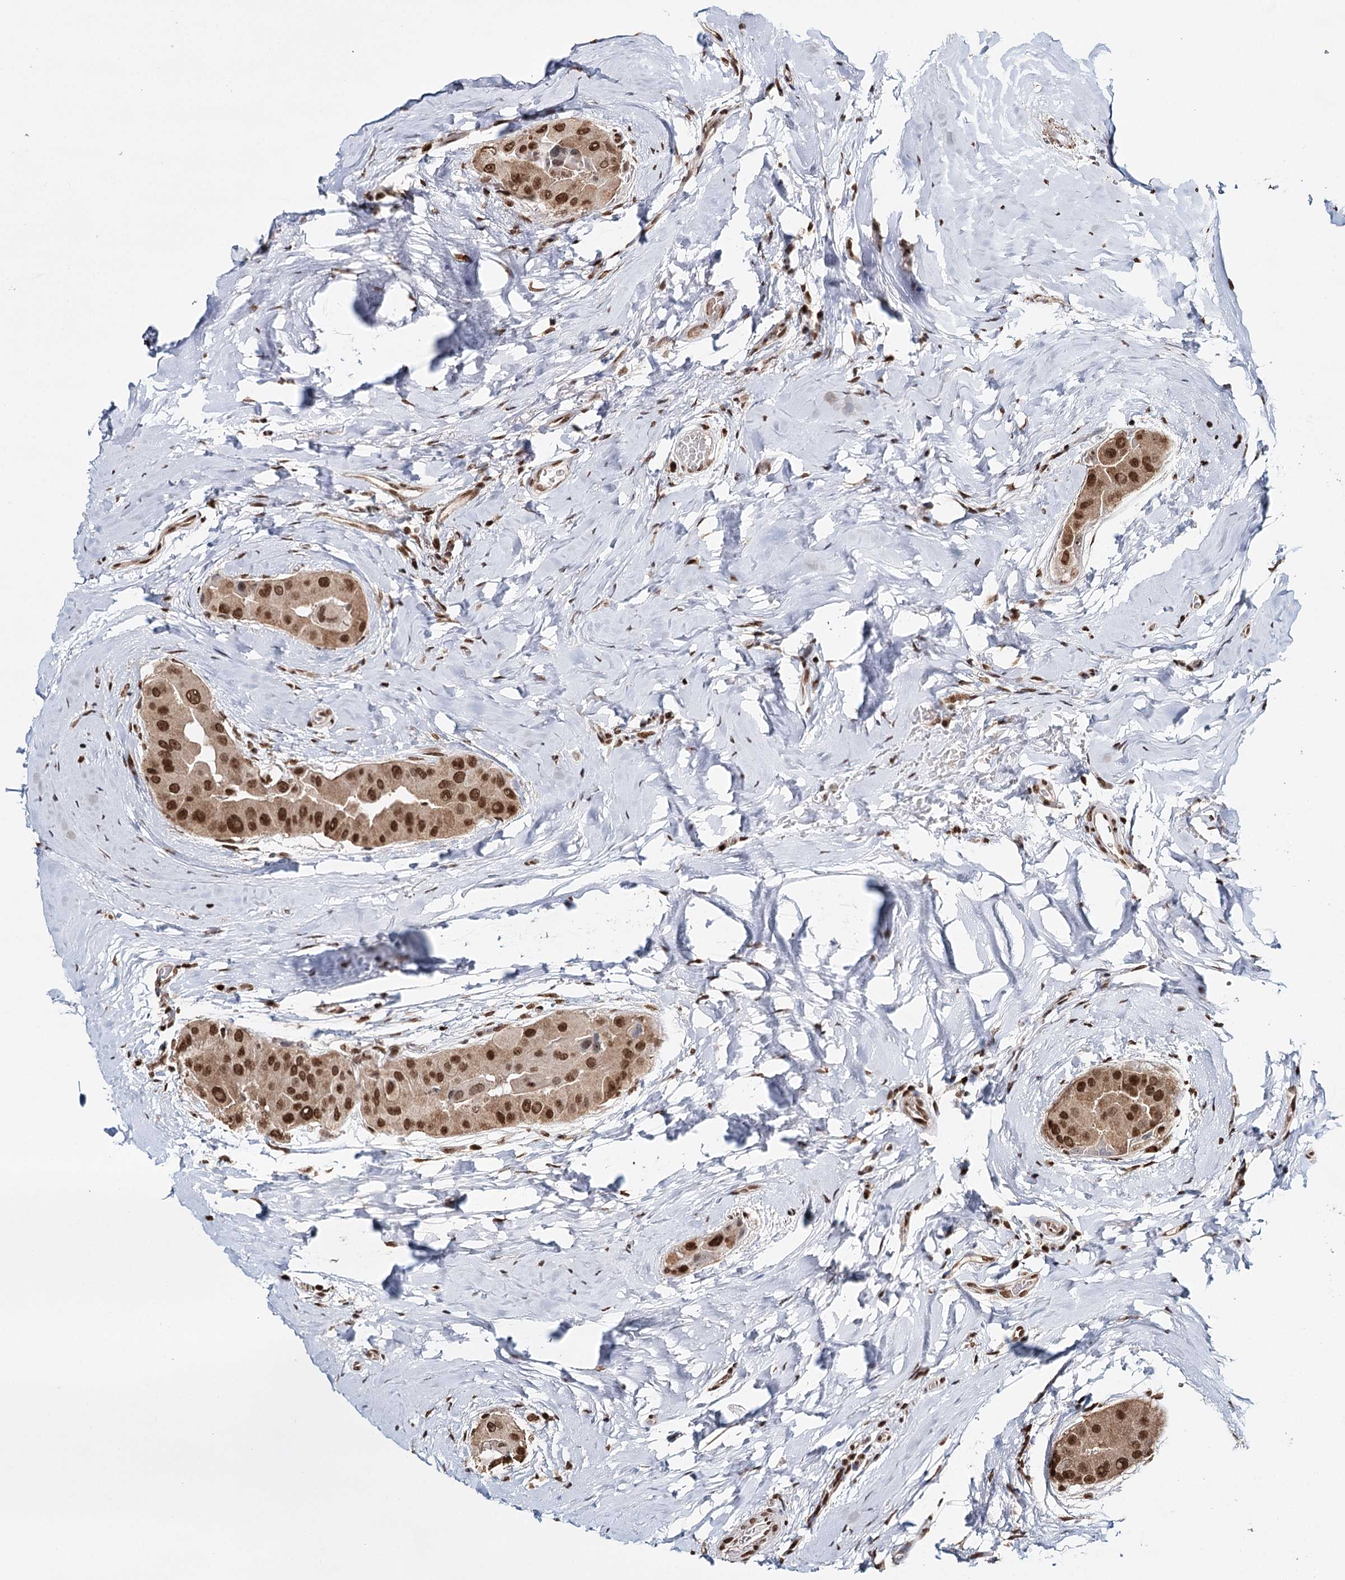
{"staining": {"intensity": "moderate", "quantity": ">75%", "location": "nuclear"}, "tissue": "thyroid cancer", "cell_type": "Tumor cells", "image_type": "cancer", "snomed": [{"axis": "morphology", "description": "Papillary adenocarcinoma, NOS"}, {"axis": "topography", "description": "Thyroid gland"}], "caption": "Human papillary adenocarcinoma (thyroid) stained with a protein marker displays moderate staining in tumor cells.", "gene": "RPS27A", "patient": {"sex": "male", "age": 33}}